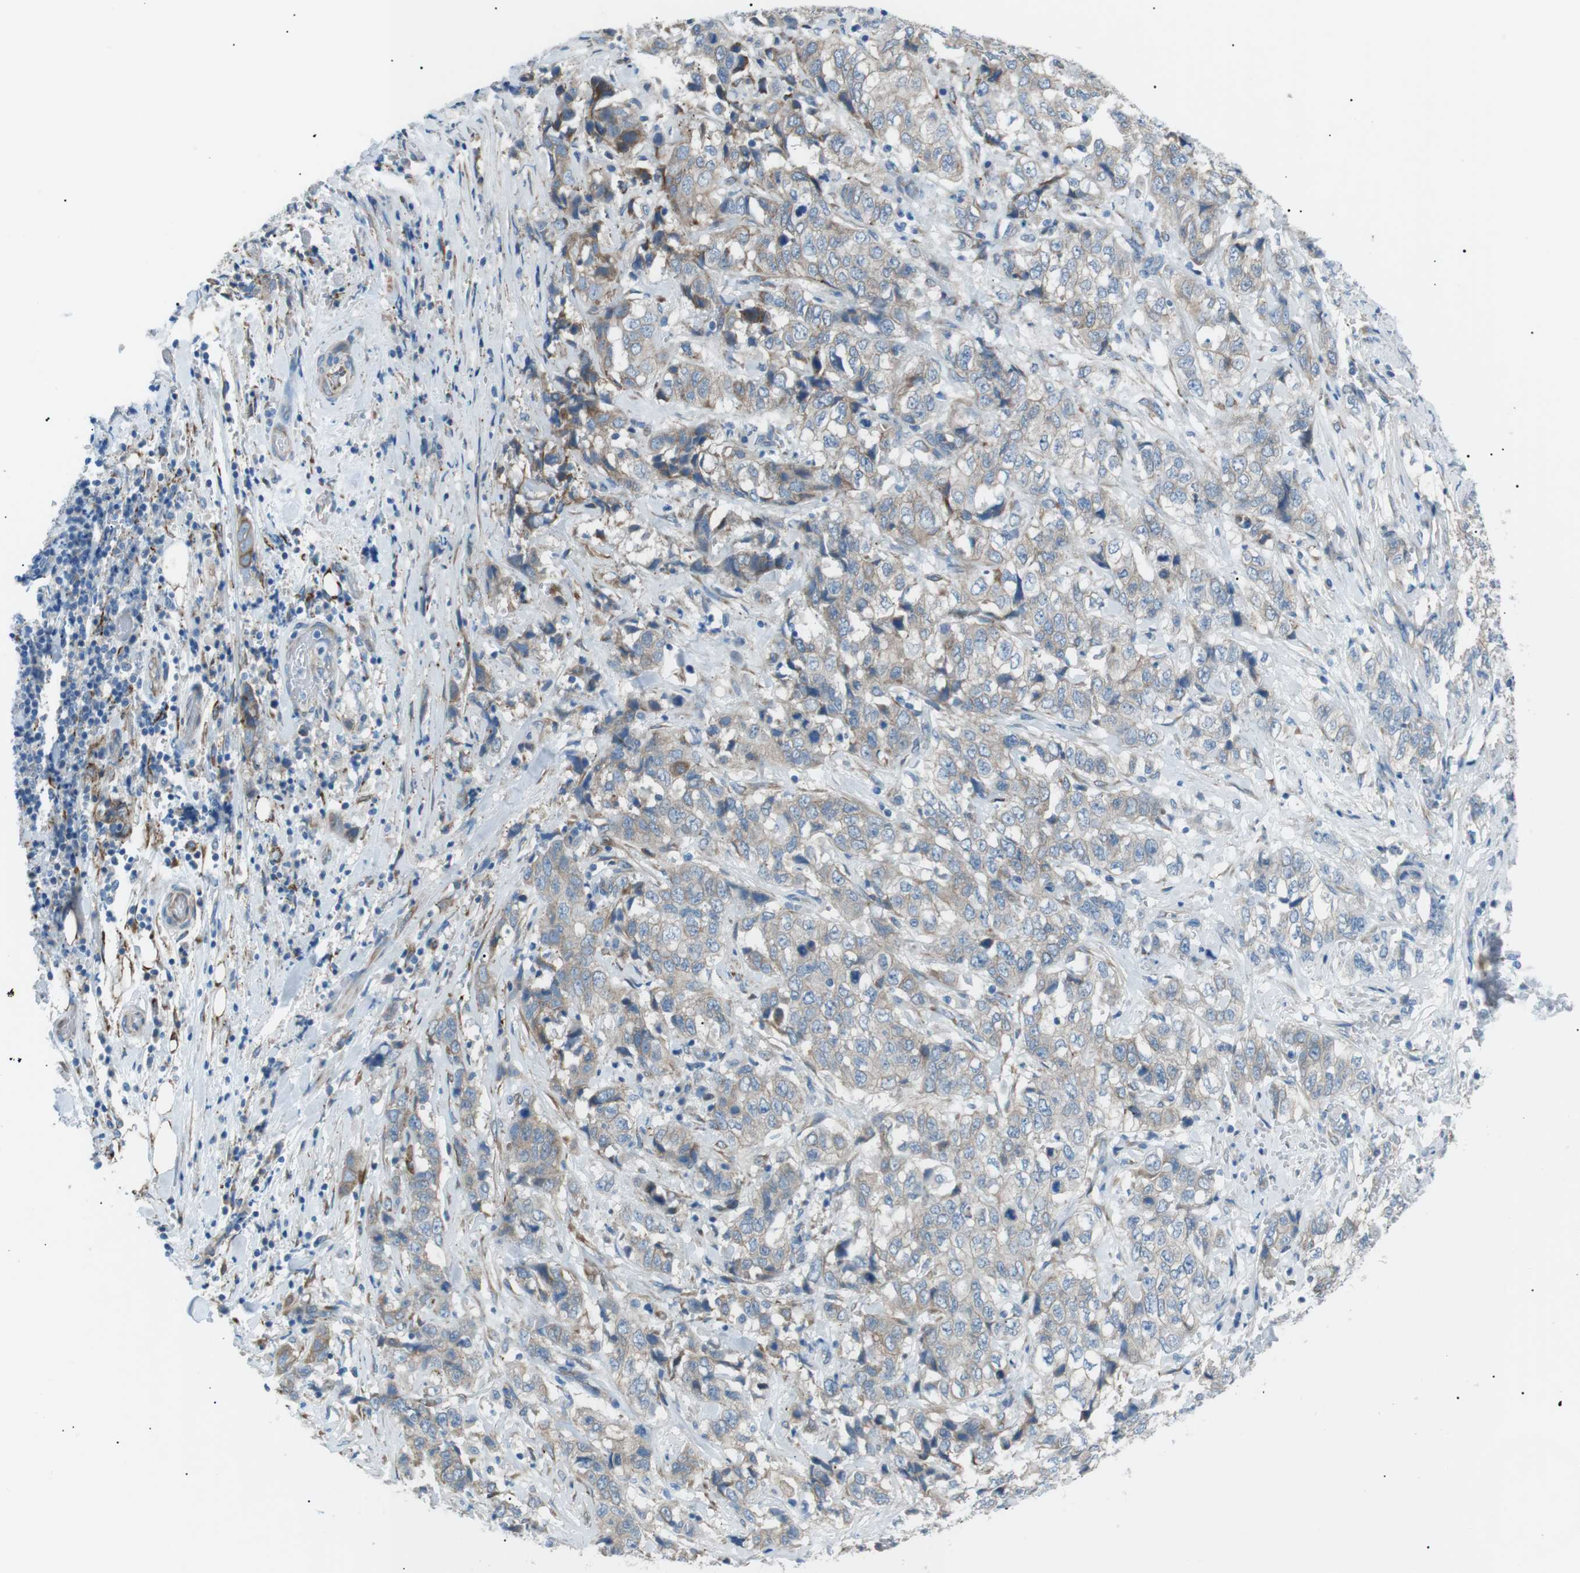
{"staining": {"intensity": "weak", "quantity": ">75%", "location": "cytoplasmic/membranous"}, "tissue": "stomach cancer", "cell_type": "Tumor cells", "image_type": "cancer", "snomed": [{"axis": "morphology", "description": "Adenocarcinoma, NOS"}, {"axis": "topography", "description": "Stomach"}], "caption": "Weak cytoplasmic/membranous staining is present in about >75% of tumor cells in adenocarcinoma (stomach).", "gene": "MTARC2", "patient": {"sex": "male", "age": 48}}